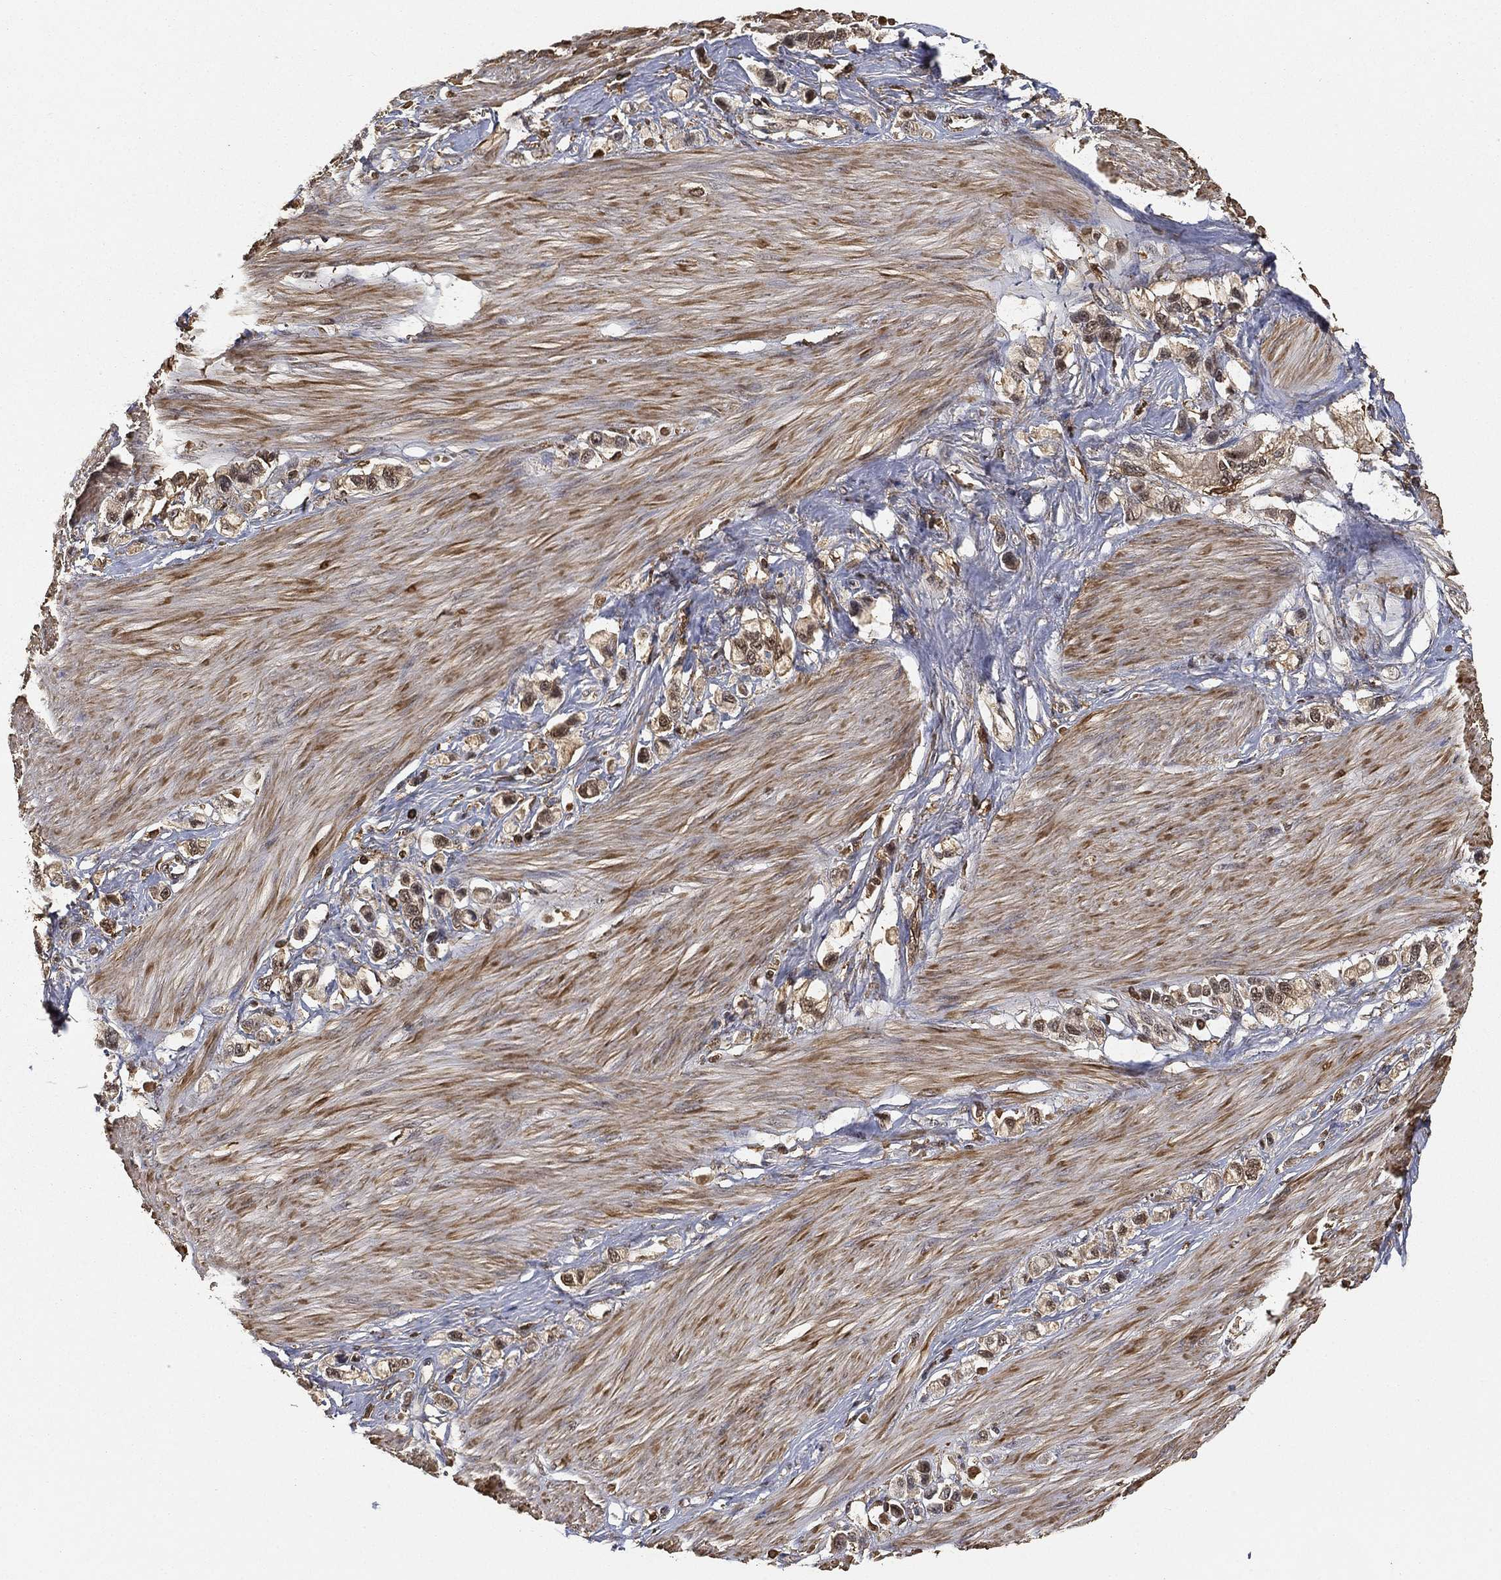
{"staining": {"intensity": "moderate", "quantity": "25%-75%", "location": "cytoplasmic/membranous,nuclear"}, "tissue": "stomach cancer", "cell_type": "Tumor cells", "image_type": "cancer", "snomed": [{"axis": "morphology", "description": "Normal tissue, NOS"}, {"axis": "morphology", "description": "Adenocarcinoma, NOS"}, {"axis": "morphology", "description": "Adenocarcinoma, High grade"}, {"axis": "topography", "description": "Stomach, upper"}, {"axis": "topography", "description": "Stomach"}], "caption": "Tumor cells demonstrate medium levels of moderate cytoplasmic/membranous and nuclear positivity in about 25%-75% of cells in stomach adenocarcinoma.", "gene": "CRYL1", "patient": {"sex": "female", "age": 65}}